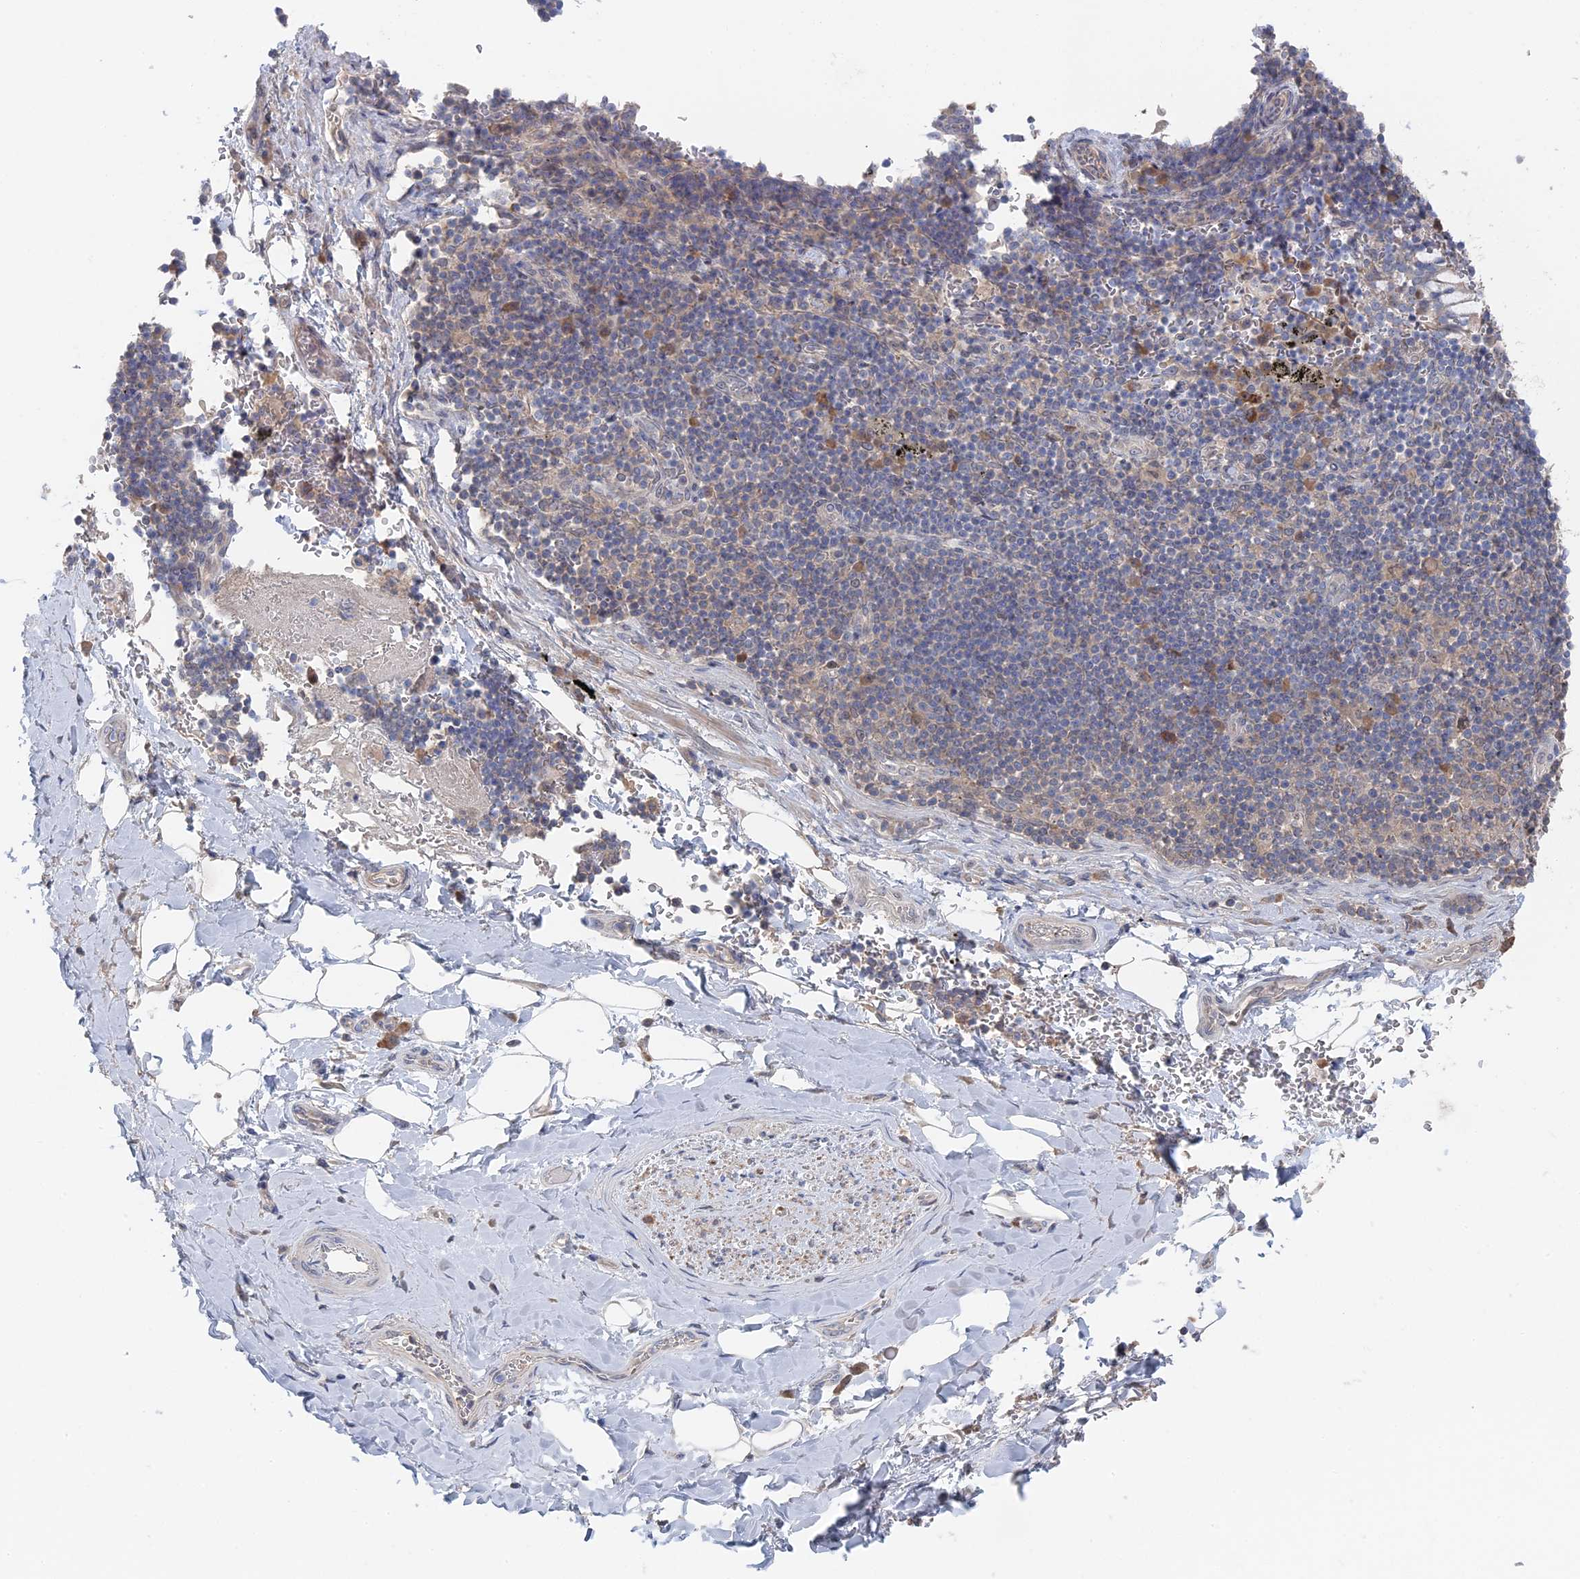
{"staining": {"intensity": "negative", "quantity": "none", "location": "none"}, "tissue": "adipose tissue", "cell_type": "Adipocytes", "image_type": "normal", "snomed": [{"axis": "morphology", "description": "Normal tissue, NOS"}, {"axis": "topography", "description": "Lymph node"}, {"axis": "topography", "description": "Cartilage tissue"}, {"axis": "topography", "description": "Bronchus"}], "caption": "IHC photomicrograph of benign human adipose tissue stained for a protein (brown), which demonstrates no expression in adipocytes. (DAB immunohistochemistry (IHC) visualized using brightfield microscopy, high magnification).", "gene": "IRGQ", "patient": {"sex": "male", "age": 63}}